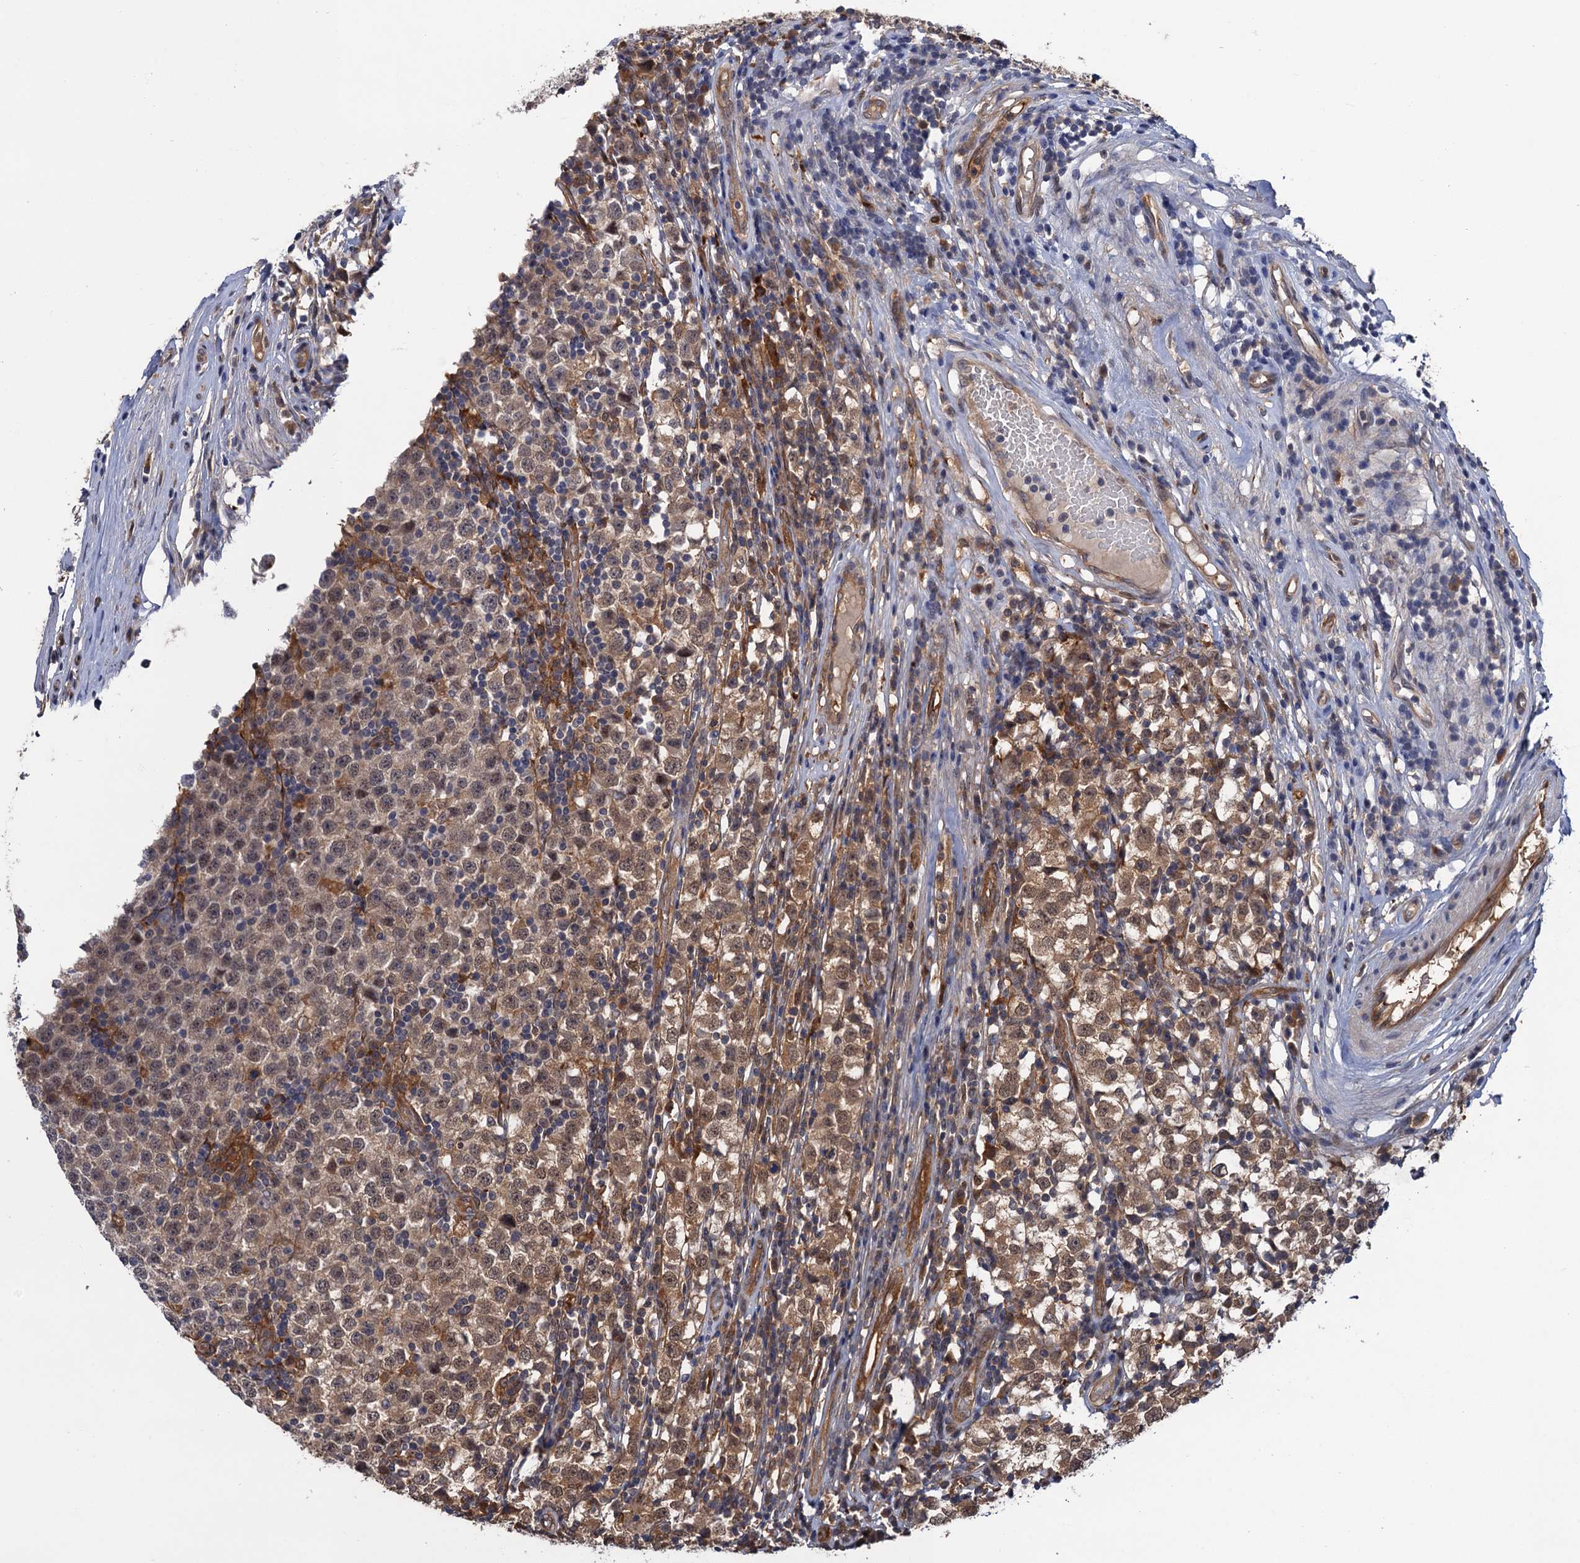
{"staining": {"intensity": "moderate", "quantity": ">75%", "location": "cytoplasmic/membranous"}, "tissue": "testis cancer", "cell_type": "Tumor cells", "image_type": "cancer", "snomed": [{"axis": "morphology", "description": "Seminoma, NOS"}, {"axis": "topography", "description": "Testis"}], "caption": "Immunohistochemical staining of human testis cancer (seminoma) demonstrates medium levels of moderate cytoplasmic/membranous staining in approximately >75% of tumor cells.", "gene": "NEK8", "patient": {"sex": "male", "age": 65}}